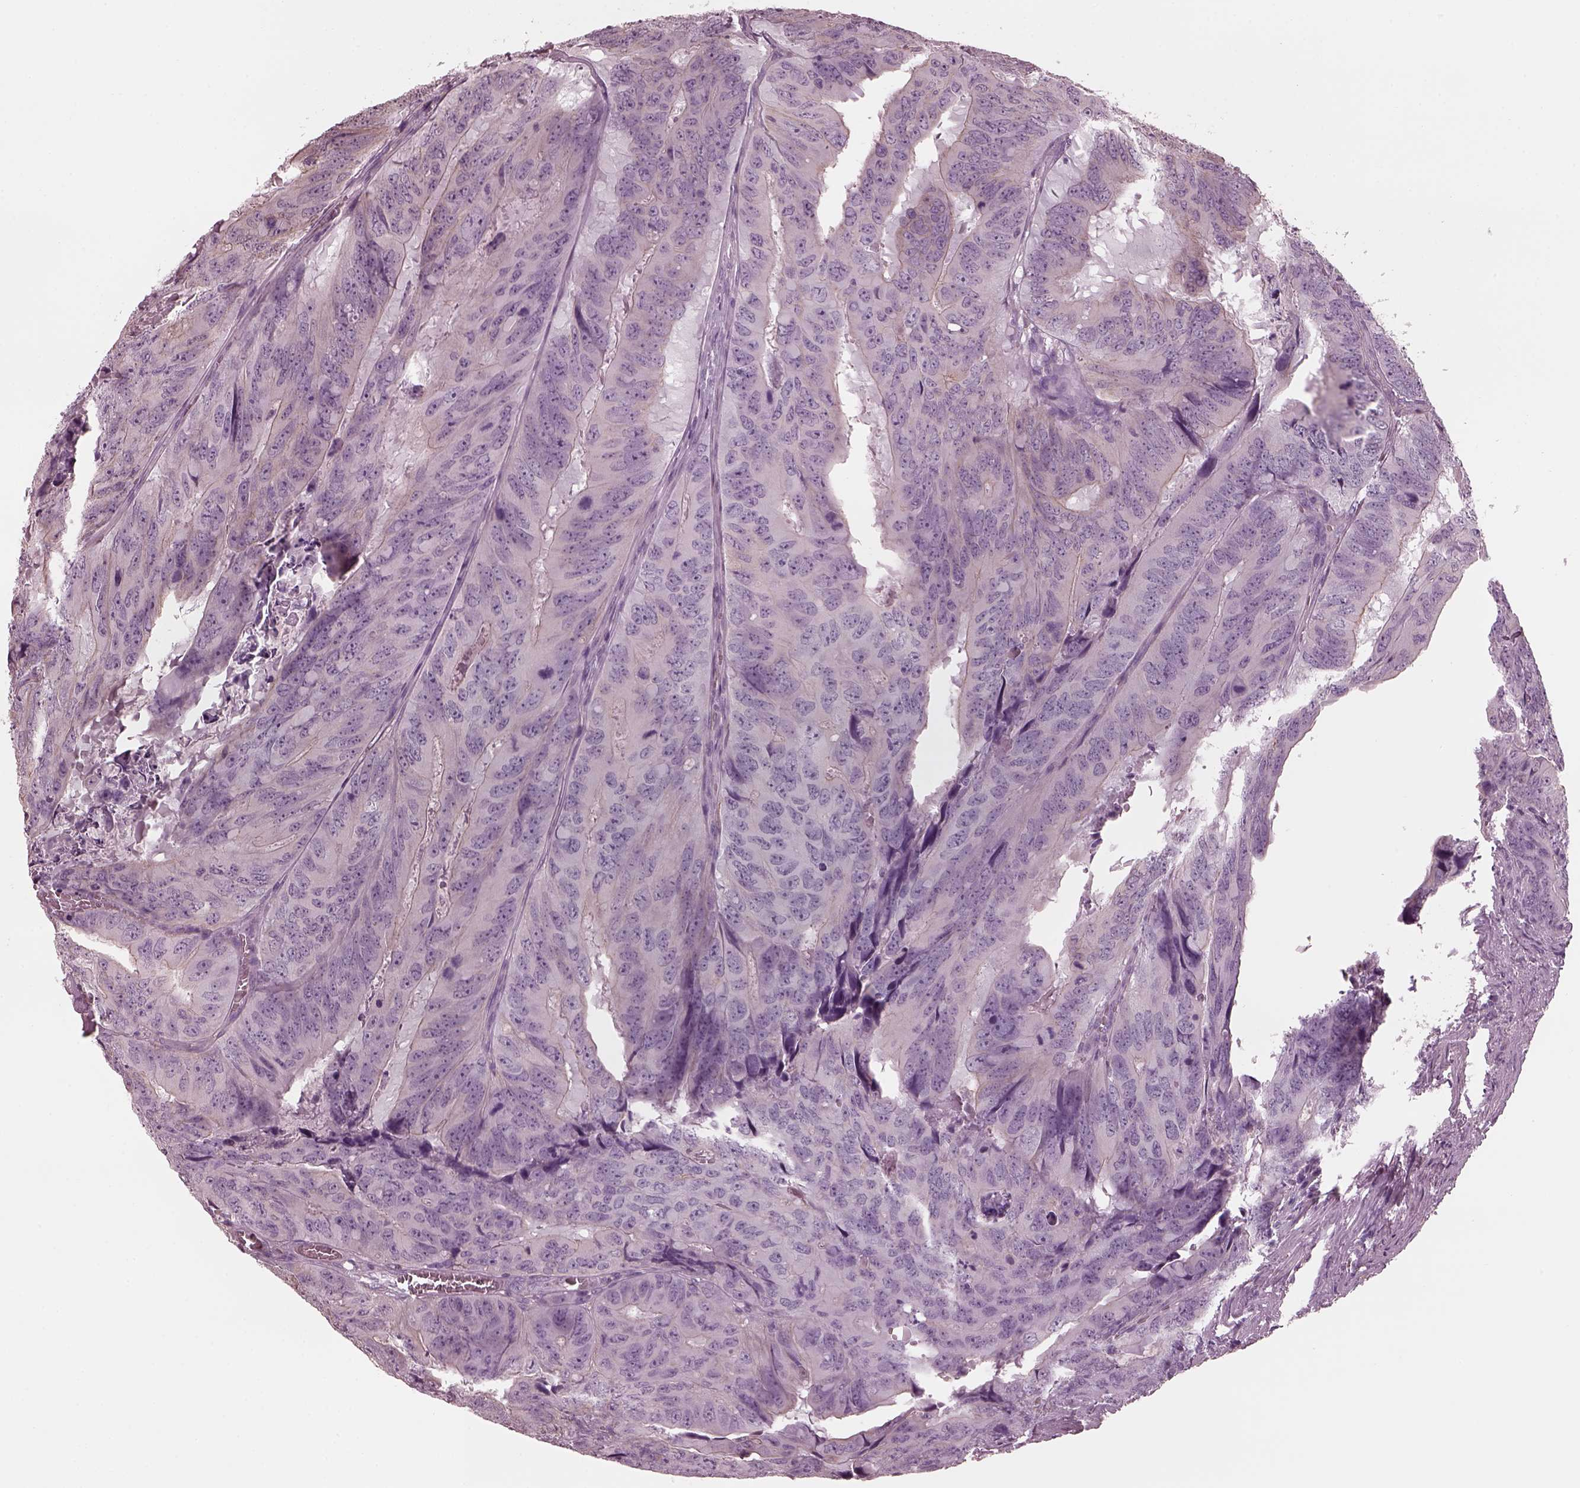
{"staining": {"intensity": "negative", "quantity": "none", "location": "none"}, "tissue": "colorectal cancer", "cell_type": "Tumor cells", "image_type": "cancer", "snomed": [{"axis": "morphology", "description": "Adenocarcinoma, NOS"}, {"axis": "topography", "description": "Colon"}], "caption": "This is an immunohistochemistry (IHC) photomicrograph of human colorectal adenocarcinoma. There is no staining in tumor cells.", "gene": "CGA", "patient": {"sex": "male", "age": 79}}